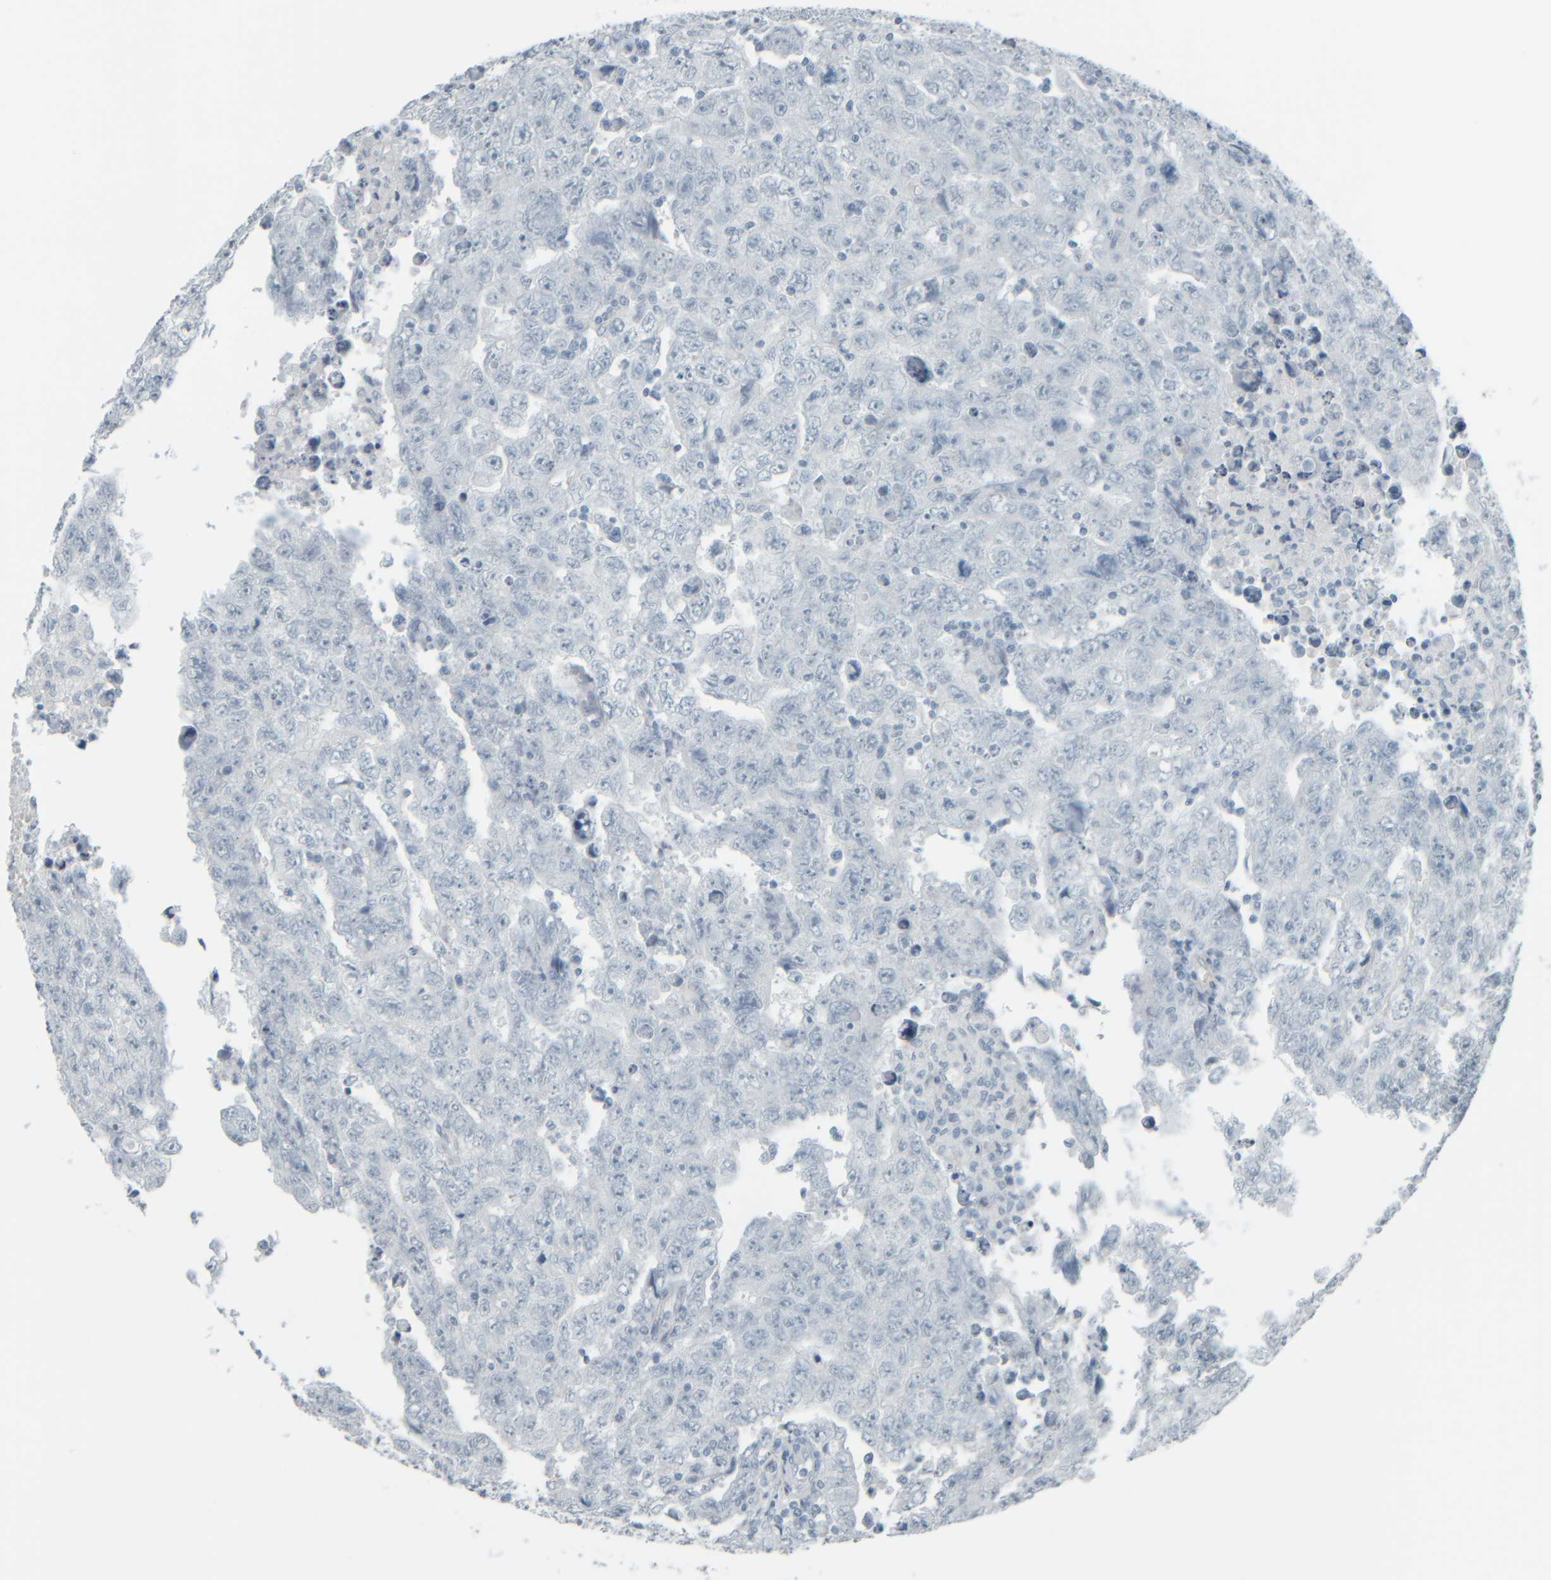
{"staining": {"intensity": "negative", "quantity": "none", "location": "none"}, "tissue": "testis cancer", "cell_type": "Tumor cells", "image_type": "cancer", "snomed": [{"axis": "morphology", "description": "Carcinoma, Embryonal, NOS"}, {"axis": "topography", "description": "Testis"}], "caption": "Immunohistochemistry of testis cancer shows no staining in tumor cells.", "gene": "TPSAB1", "patient": {"sex": "male", "age": 28}}